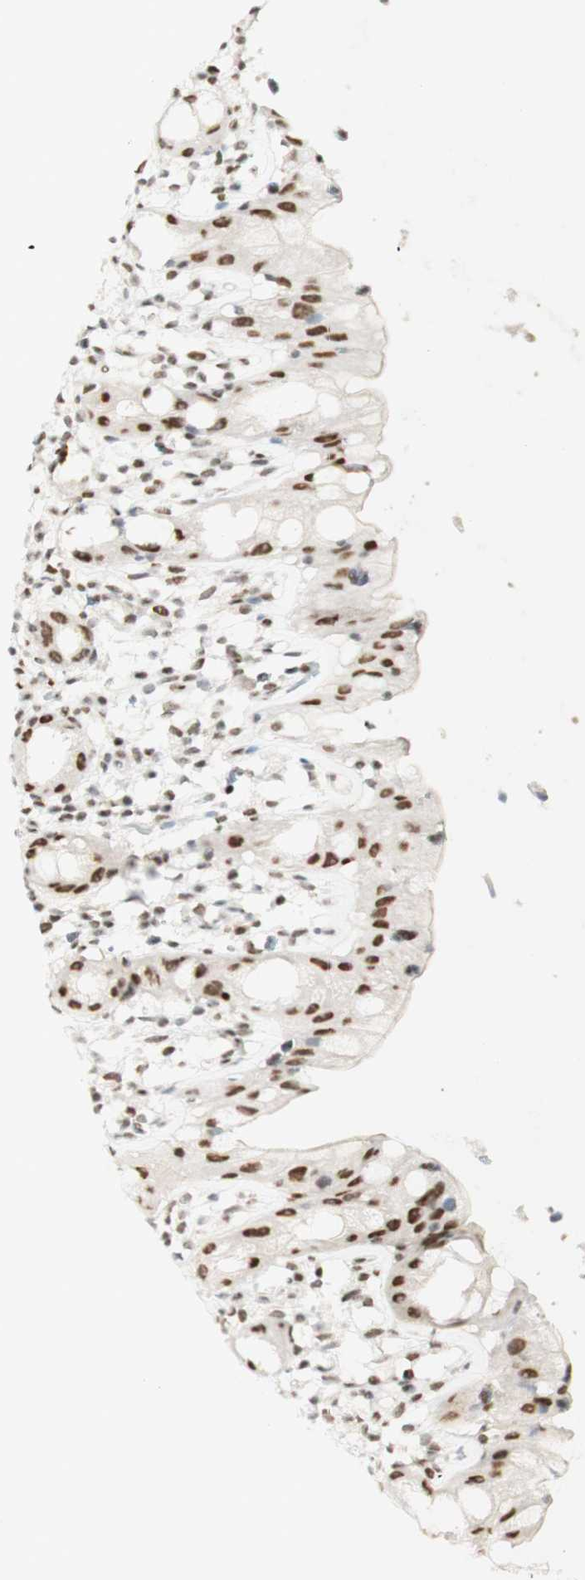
{"staining": {"intensity": "moderate", "quantity": ">75%", "location": "nuclear"}, "tissue": "rectum", "cell_type": "Glandular cells", "image_type": "normal", "snomed": [{"axis": "morphology", "description": "Normal tissue, NOS"}, {"axis": "topography", "description": "Rectum"}], "caption": "The immunohistochemical stain shows moderate nuclear expression in glandular cells of benign rectum.", "gene": "ZMYM6", "patient": {"sex": "male", "age": 44}}